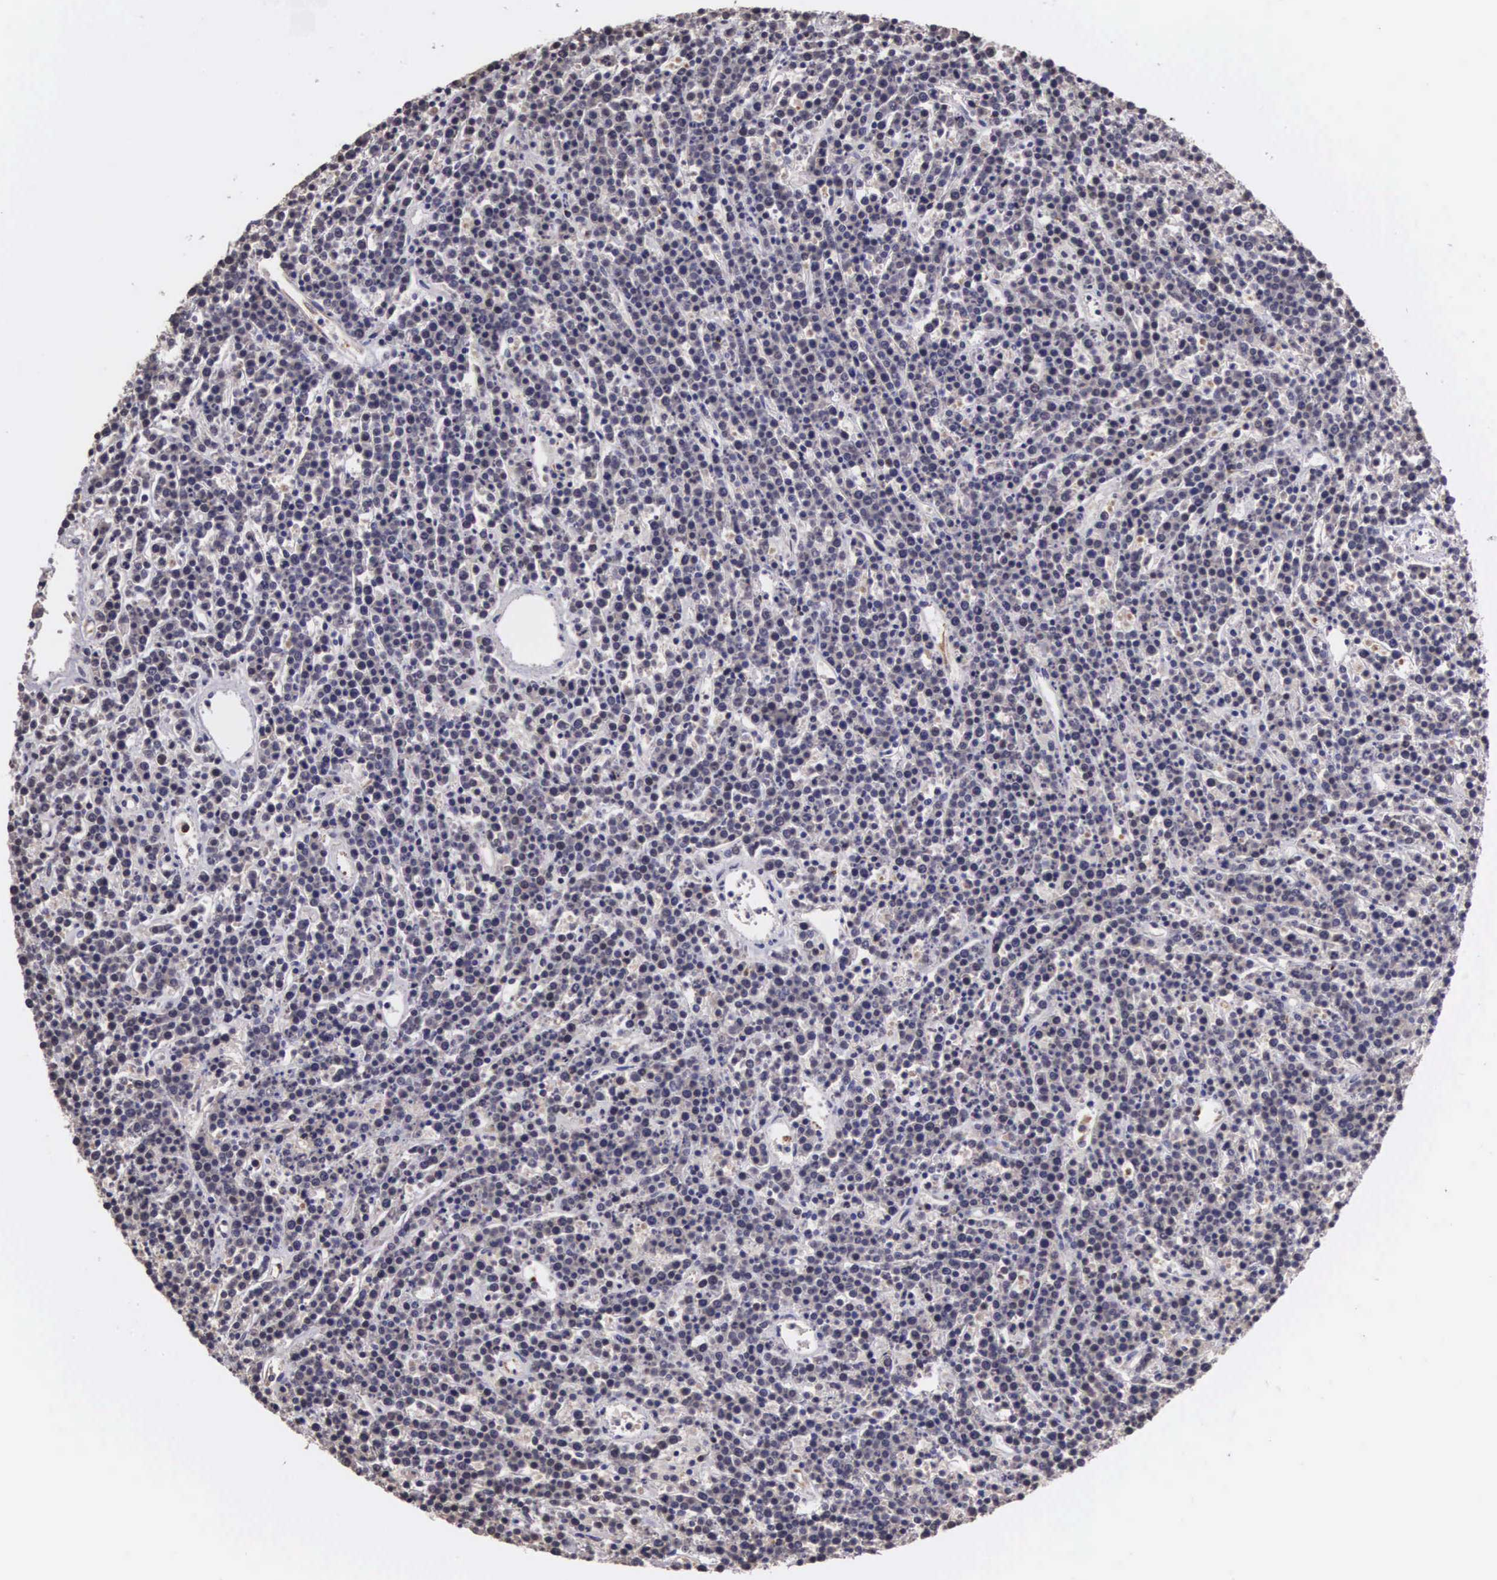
{"staining": {"intensity": "negative", "quantity": "none", "location": "none"}, "tissue": "lymphoma", "cell_type": "Tumor cells", "image_type": "cancer", "snomed": [{"axis": "morphology", "description": "Malignant lymphoma, non-Hodgkin's type, High grade"}, {"axis": "topography", "description": "Ovary"}], "caption": "A histopathology image of lymphoma stained for a protein demonstrates no brown staining in tumor cells. (DAB IHC, high magnification).", "gene": "CDC45", "patient": {"sex": "female", "age": 56}}